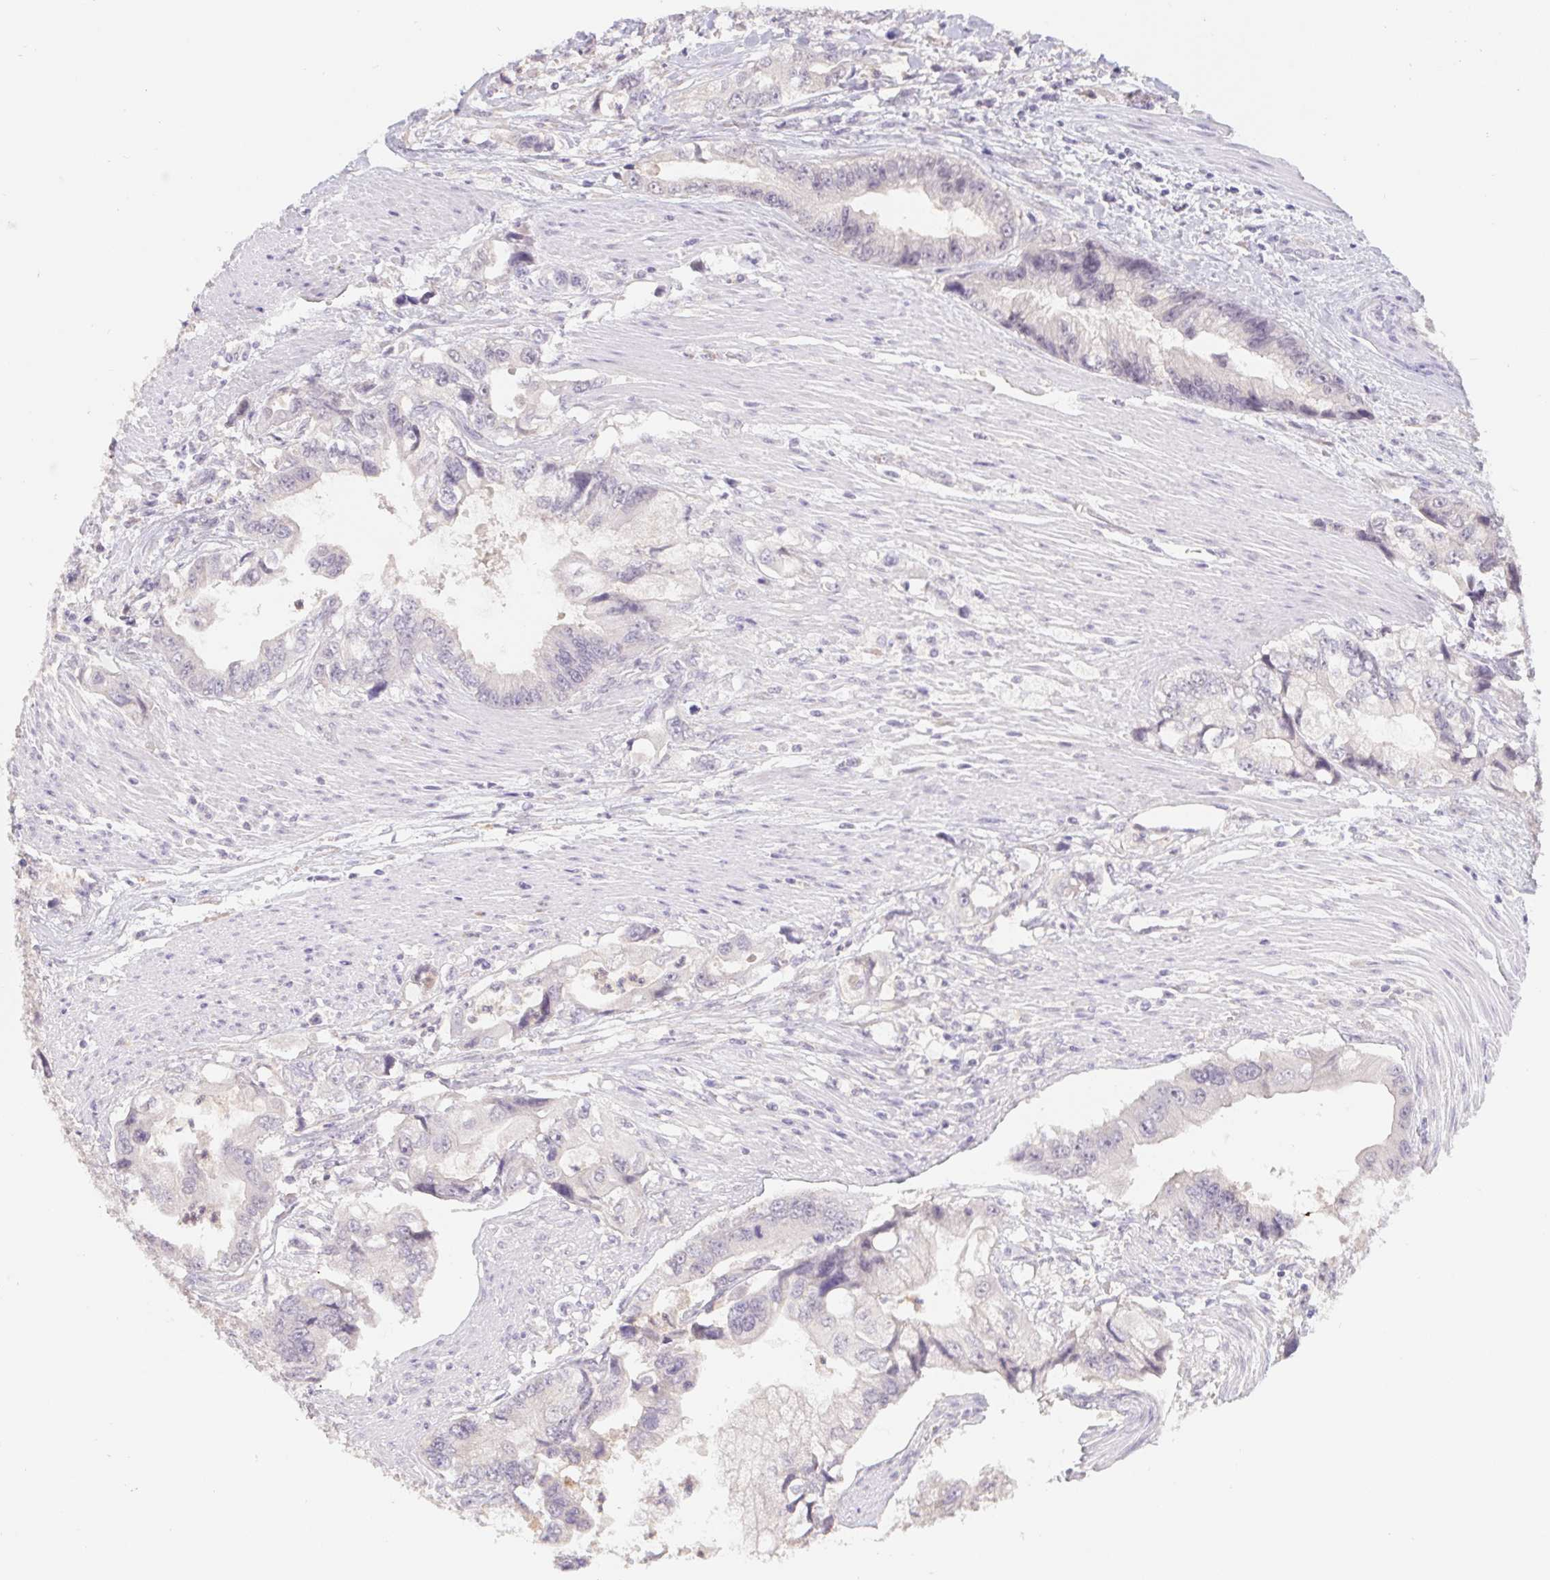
{"staining": {"intensity": "negative", "quantity": "none", "location": "none"}, "tissue": "stomach cancer", "cell_type": "Tumor cells", "image_type": "cancer", "snomed": [{"axis": "morphology", "description": "Adenocarcinoma, NOS"}, {"axis": "topography", "description": "Pancreas"}, {"axis": "topography", "description": "Stomach, upper"}], "caption": "DAB (3,3'-diaminobenzidine) immunohistochemical staining of stomach cancer (adenocarcinoma) shows no significant staining in tumor cells.", "gene": "PNMA8B", "patient": {"sex": "male", "age": 77}}